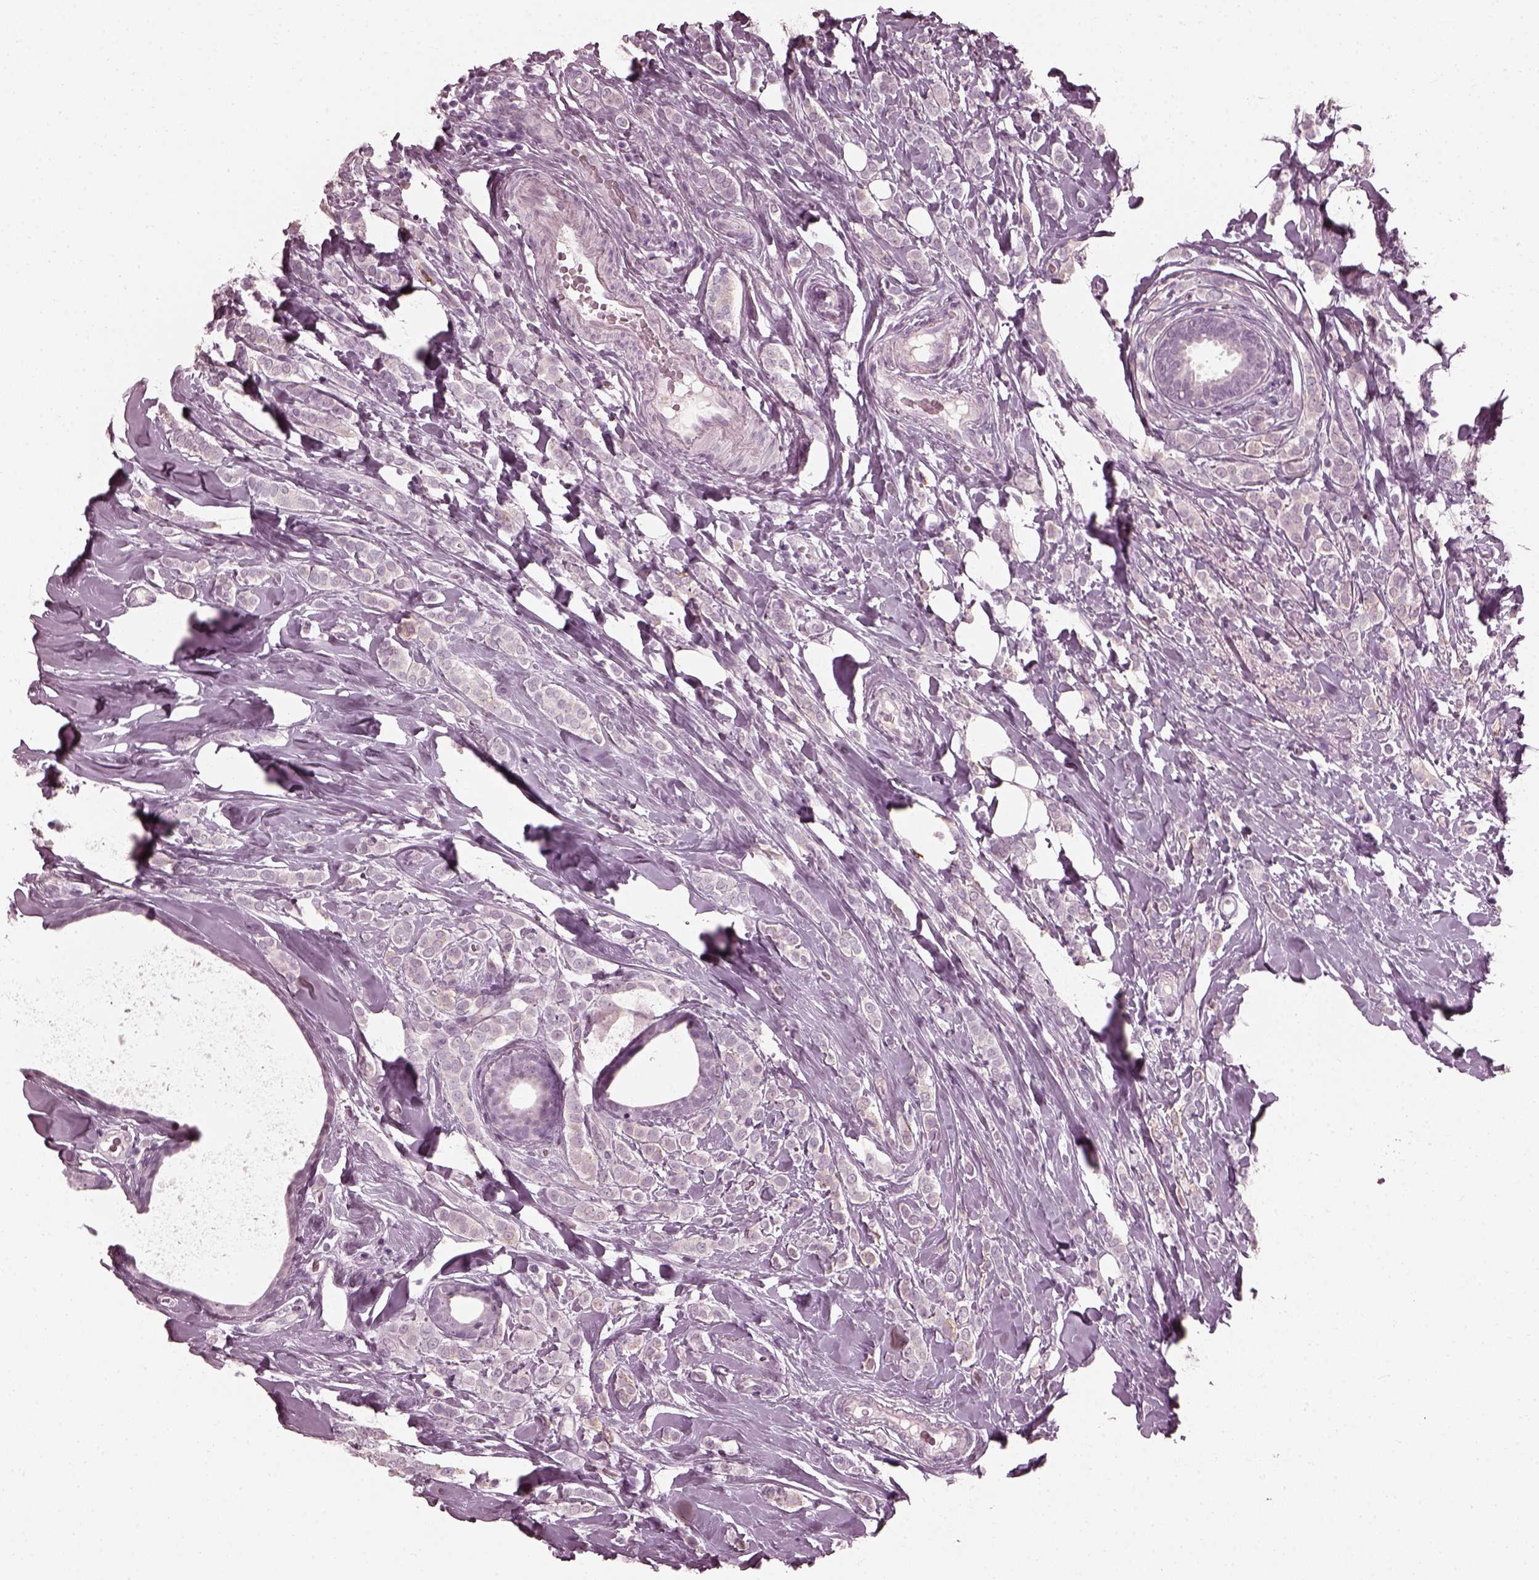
{"staining": {"intensity": "negative", "quantity": "none", "location": "none"}, "tissue": "breast cancer", "cell_type": "Tumor cells", "image_type": "cancer", "snomed": [{"axis": "morphology", "description": "Lobular carcinoma"}, {"axis": "topography", "description": "Breast"}], "caption": "Immunohistochemistry of breast cancer displays no positivity in tumor cells.", "gene": "FUT4", "patient": {"sex": "female", "age": 49}}